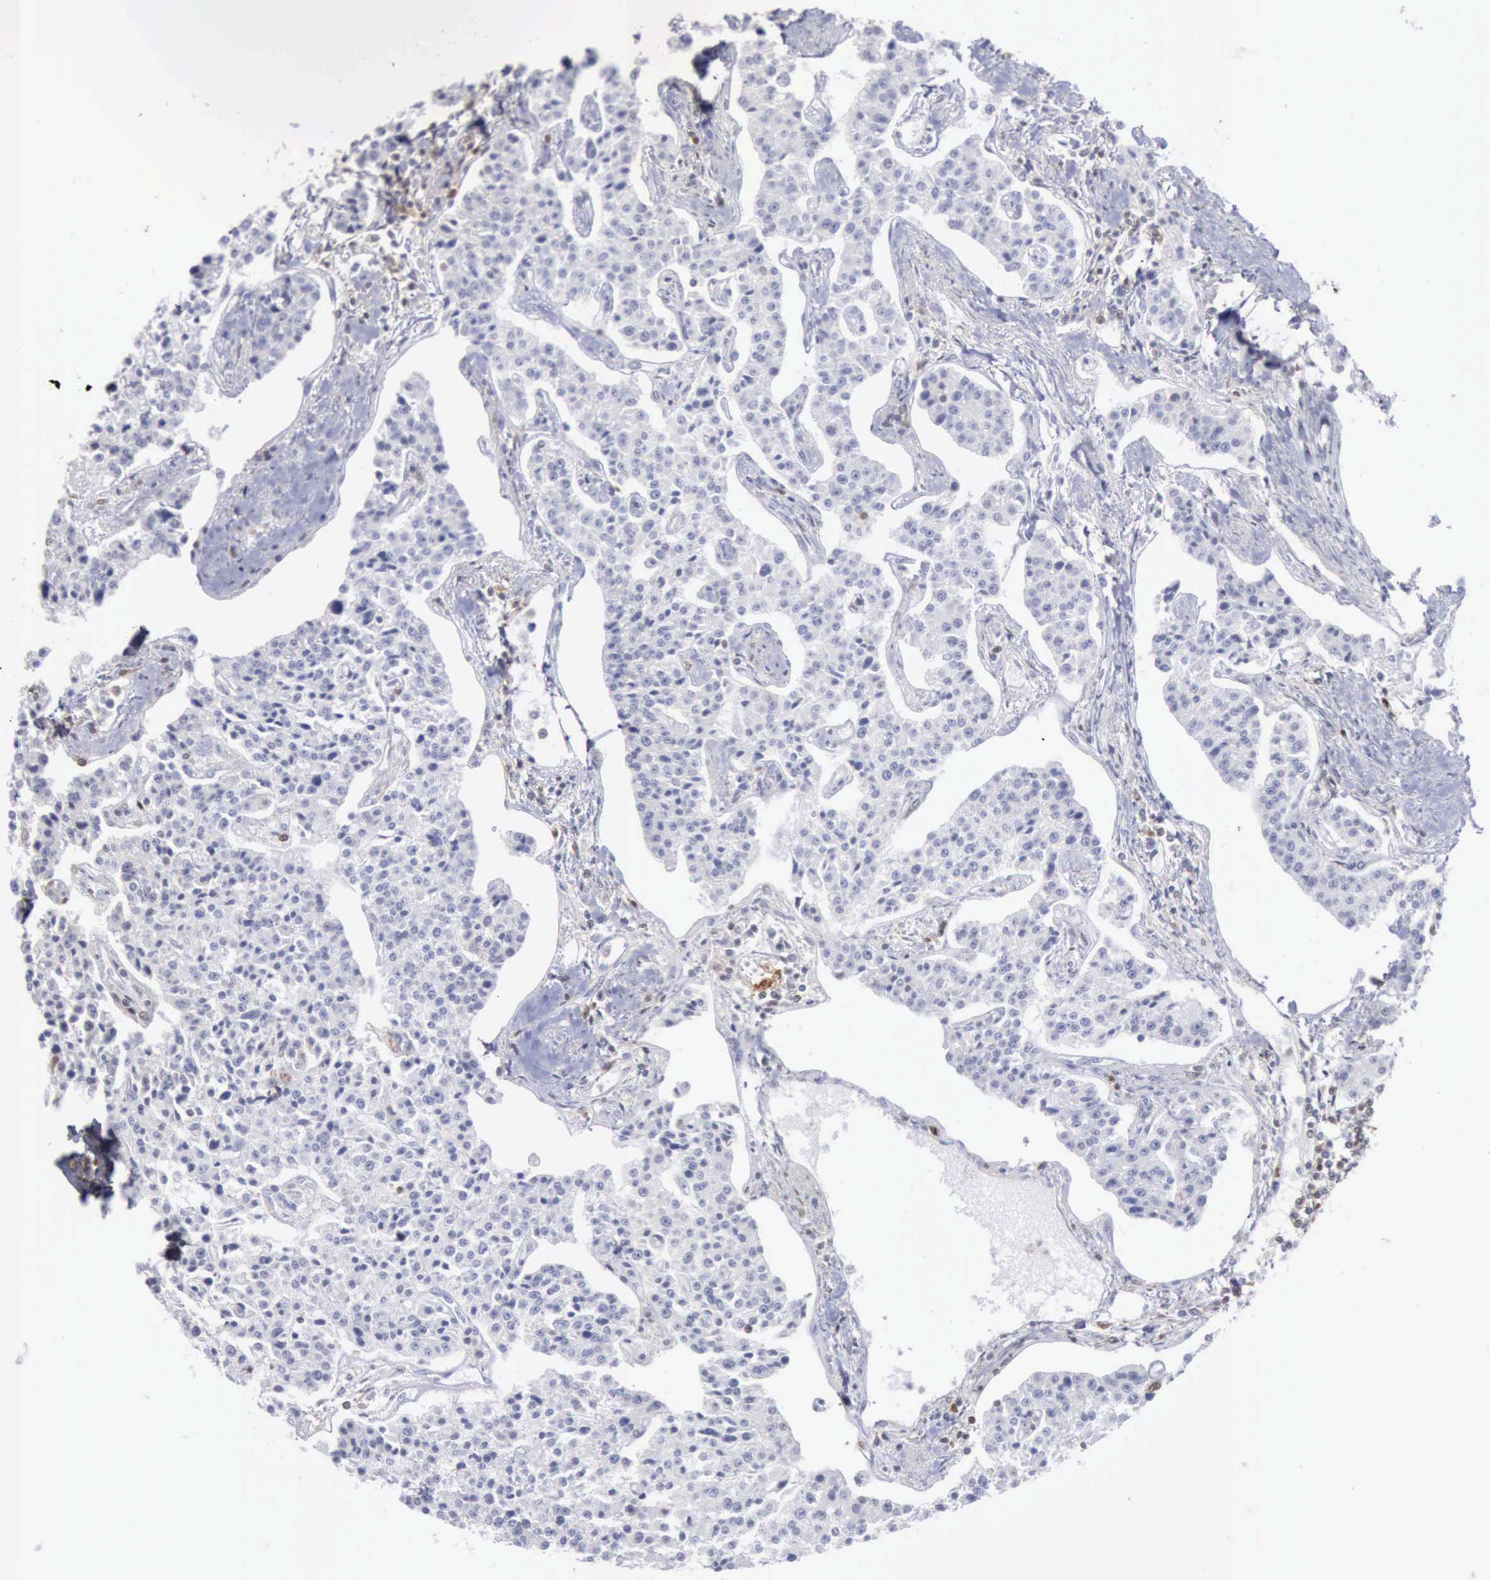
{"staining": {"intensity": "negative", "quantity": "none", "location": "none"}, "tissue": "carcinoid", "cell_type": "Tumor cells", "image_type": "cancer", "snomed": [{"axis": "morphology", "description": "Carcinoid, malignant, NOS"}, {"axis": "topography", "description": "Stomach"}], "caption": "IHC histopathology image of neoplastic tissue: carcinoid stained with DAB (3,3'-diaminobenzidine) displays no significant protein staining in tumor cells. (DAB (3,3'-diaminobenzidine) IHC visualized using brightfield microscopy, high magnification).", "gene": "STAT1", "patient": {"sex": "female", "age": 76}}